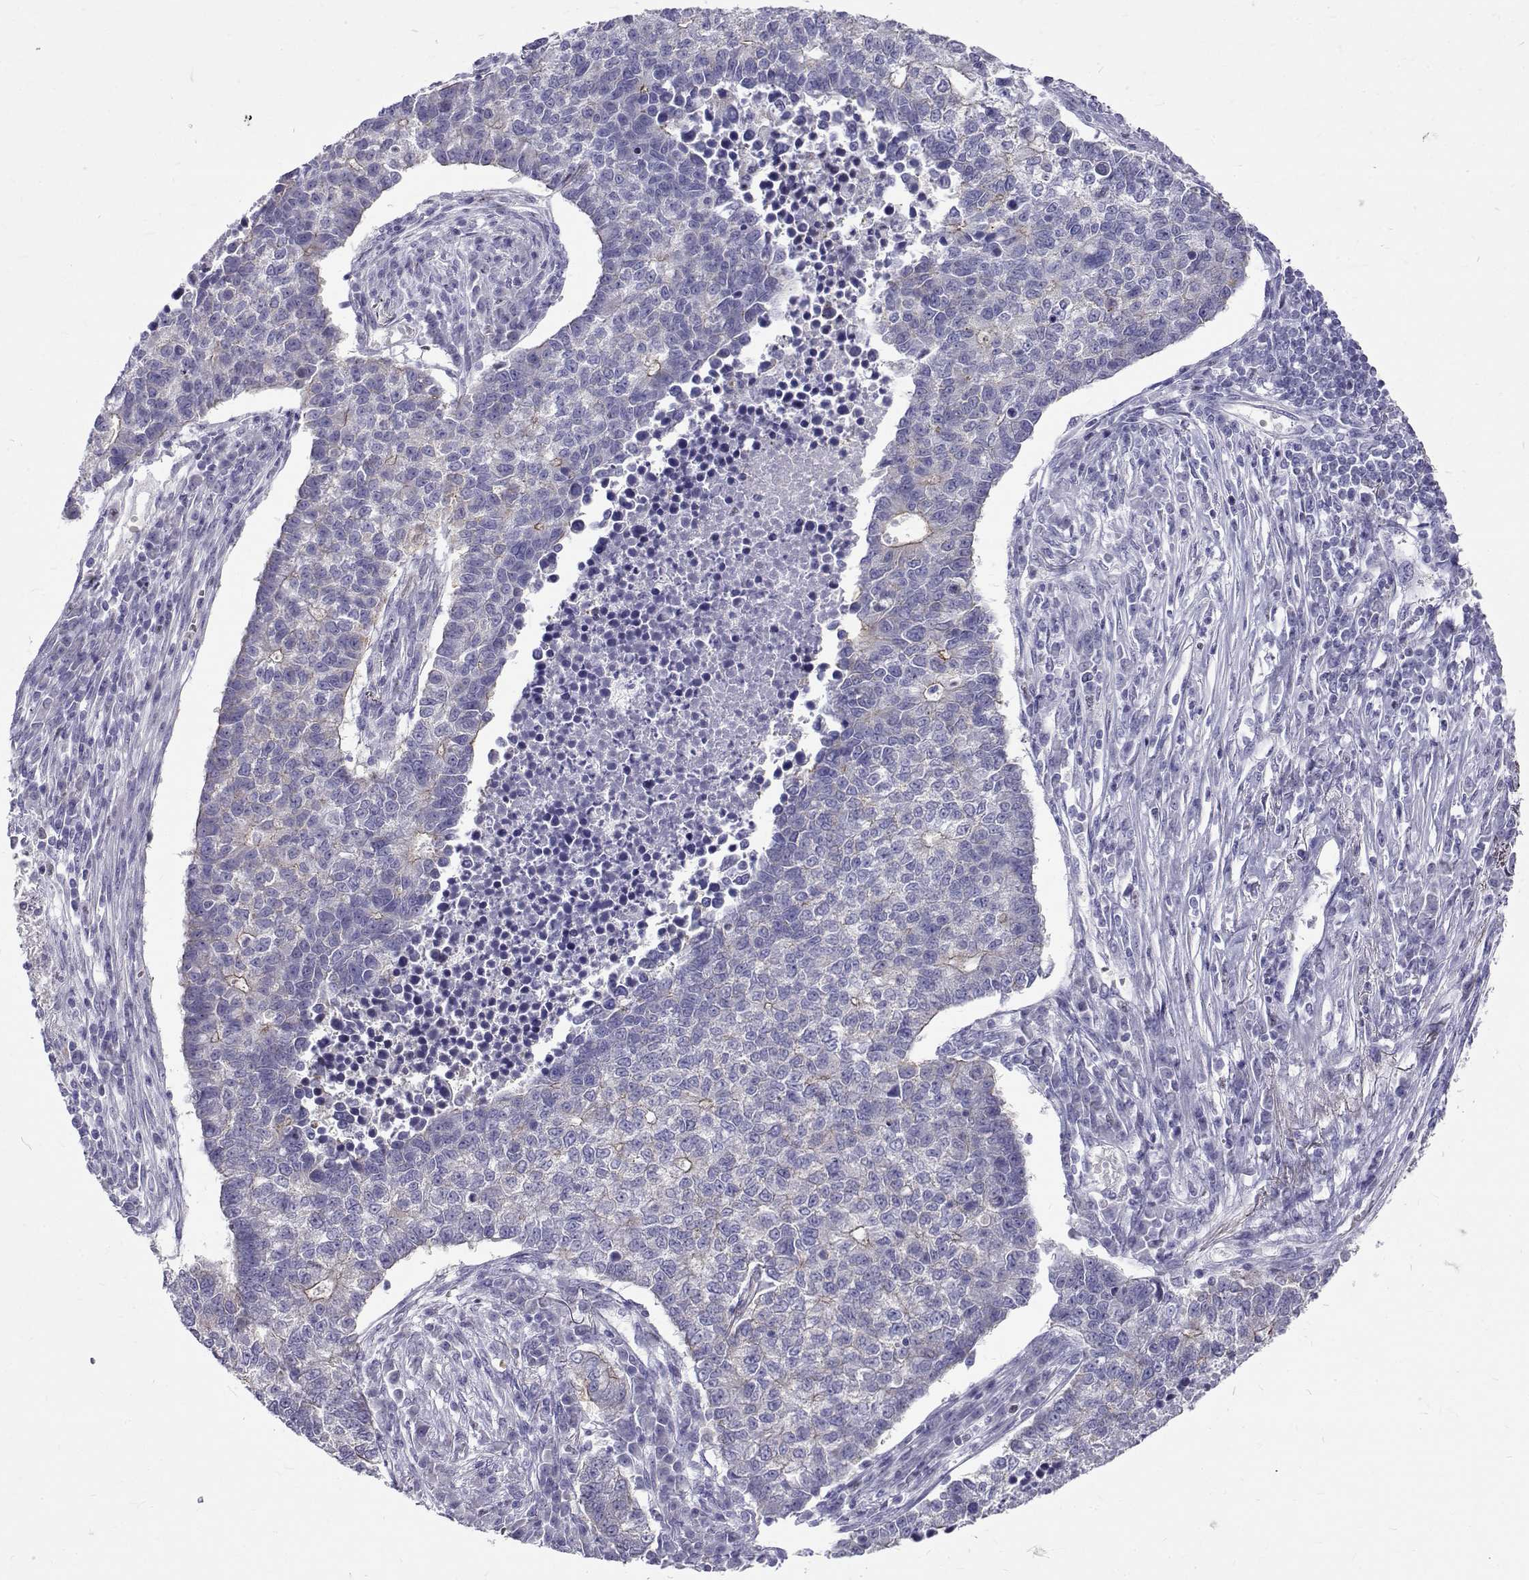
{"staining": {"intensity": "negative", "quantity": "none", "location": "none"}, "tissue": "lung cancer", "cell_type": "Tumor cells", "image_type": "cancer", "snomed": [{"axis": "morphology", "description": "Adenocarcinoma, NOS"}, {"axis": "topography", "description": "Lung"}], "caption": "An immunohistochemistry (IHC) histopathology image of adenocarcinoma (lung) is shown. There is no staining in tumor cells of adenocarcinoma (lung).", "gene": "IGSF1", "patient": {"sex": "male", "age": 57}}